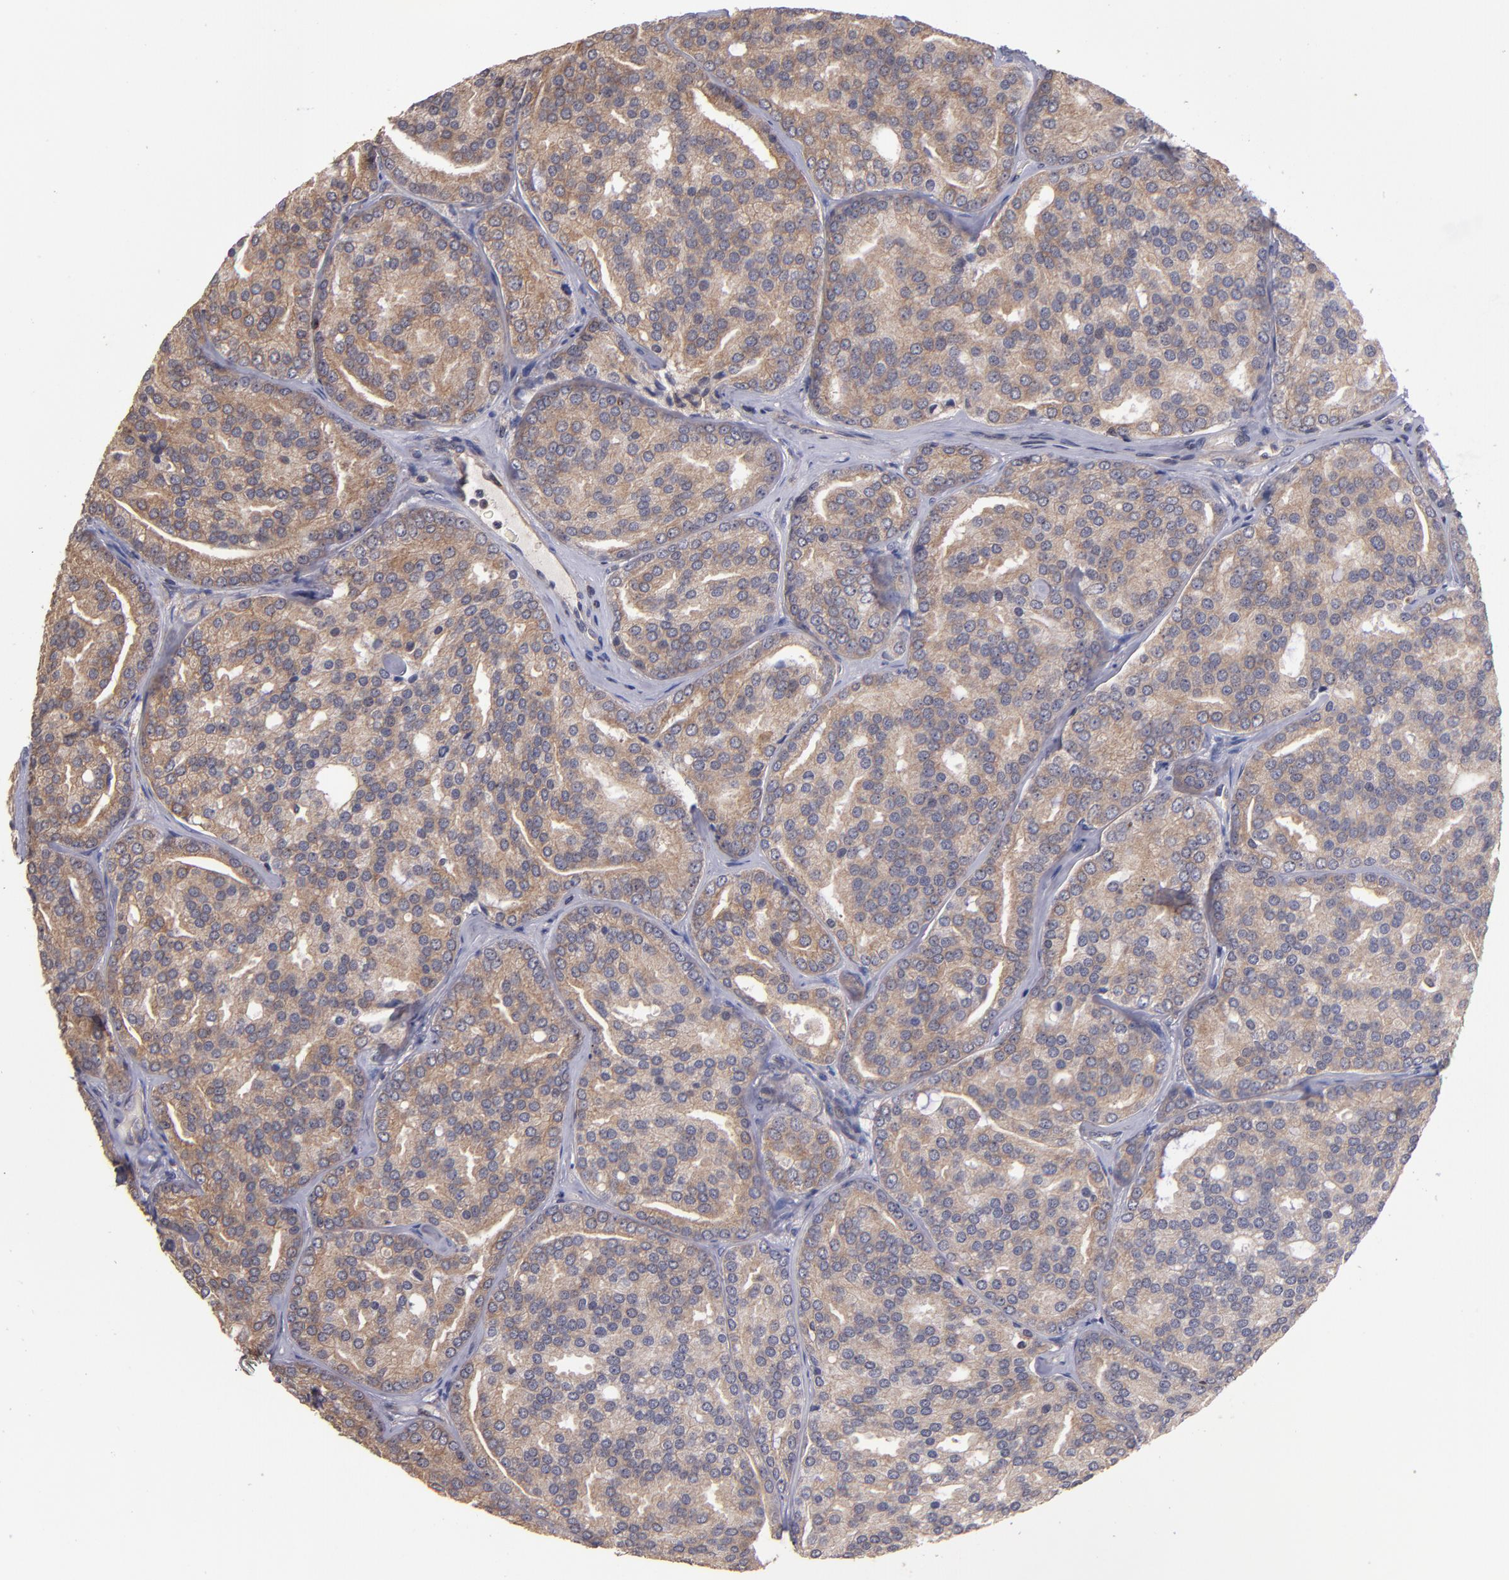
{"staining": {"intensity": "moderate", "quantity": ">75%", "location": "cytoplasmic/membranous"}, "tissue": "prostate cancer", "cell_type": "Tumor cells", "image_type": "cancer", "snomed": [{"axis": "morphology", "description": "Adenocarcinoma, High grade"}, {"axis": "topography", "description": "Prostate"}], "caption": "A medium amount of moderate cytoplasmic/membranous staining is present in approximately >75% of tumor cells in prostate cancer tissue.", "gene": "NF2", "patient": {"sex": "male", "age": 64}}